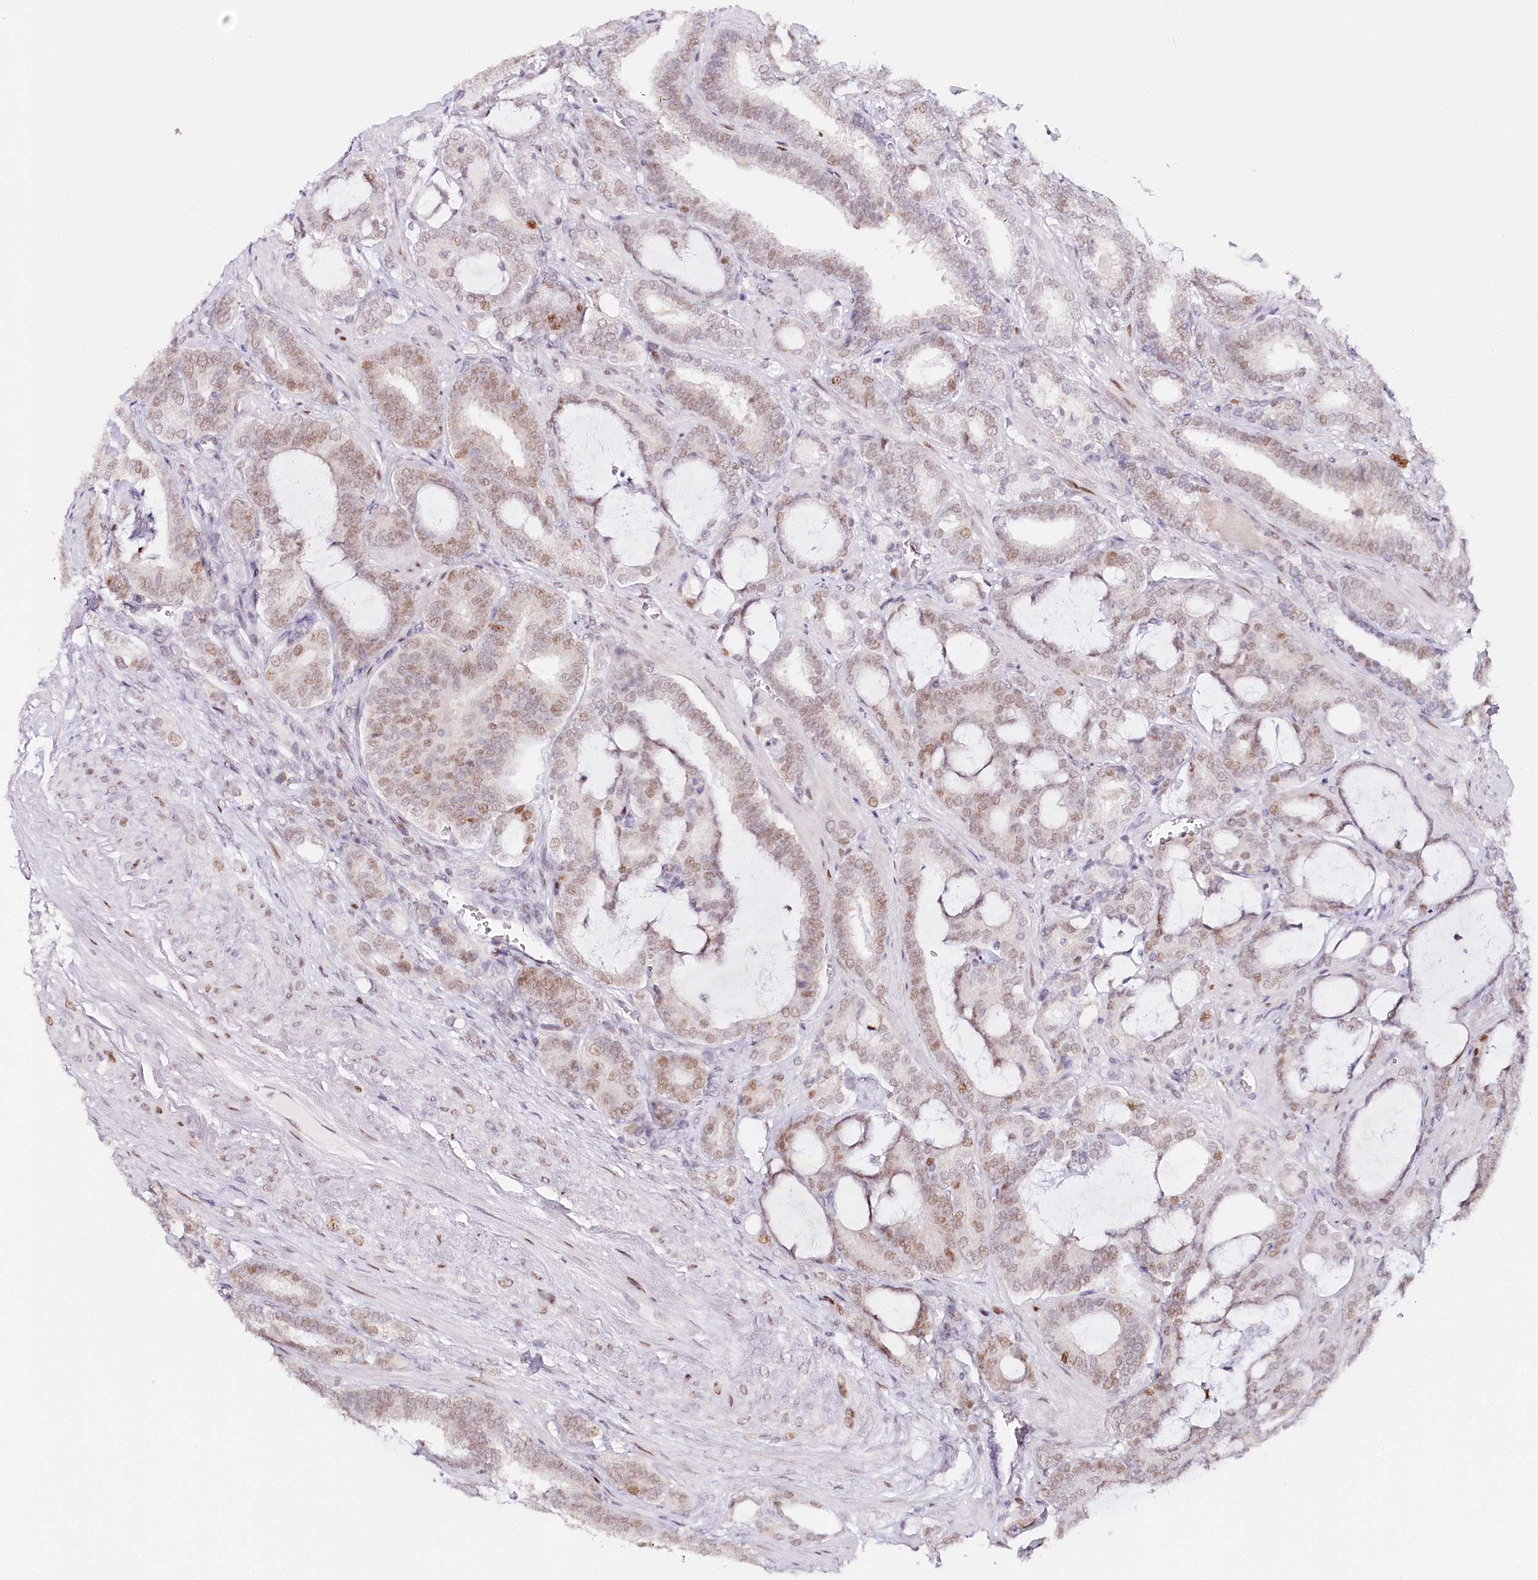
{"staining": {"intensity": "moderate", "quantity": "25%-75%", "location": "nuclear"}, "tissue": "prostate cancer", "cell_type": "Tumor cells", "image_type": "cancer", "snomed": [{"axis": "morphology", "description": "Adenocarcinoma, High grade"}, {"axis": "topography", "description": "Prostate and seminal vesicle, NOS"}], "caption": "Protein staining exhibits moderate nuclear staining in about 25%-75% of tumor cells in prostate high-grade adenocarcinoma.", "gene": "TP53", "patient": {"sex": "male", "age": 67}}